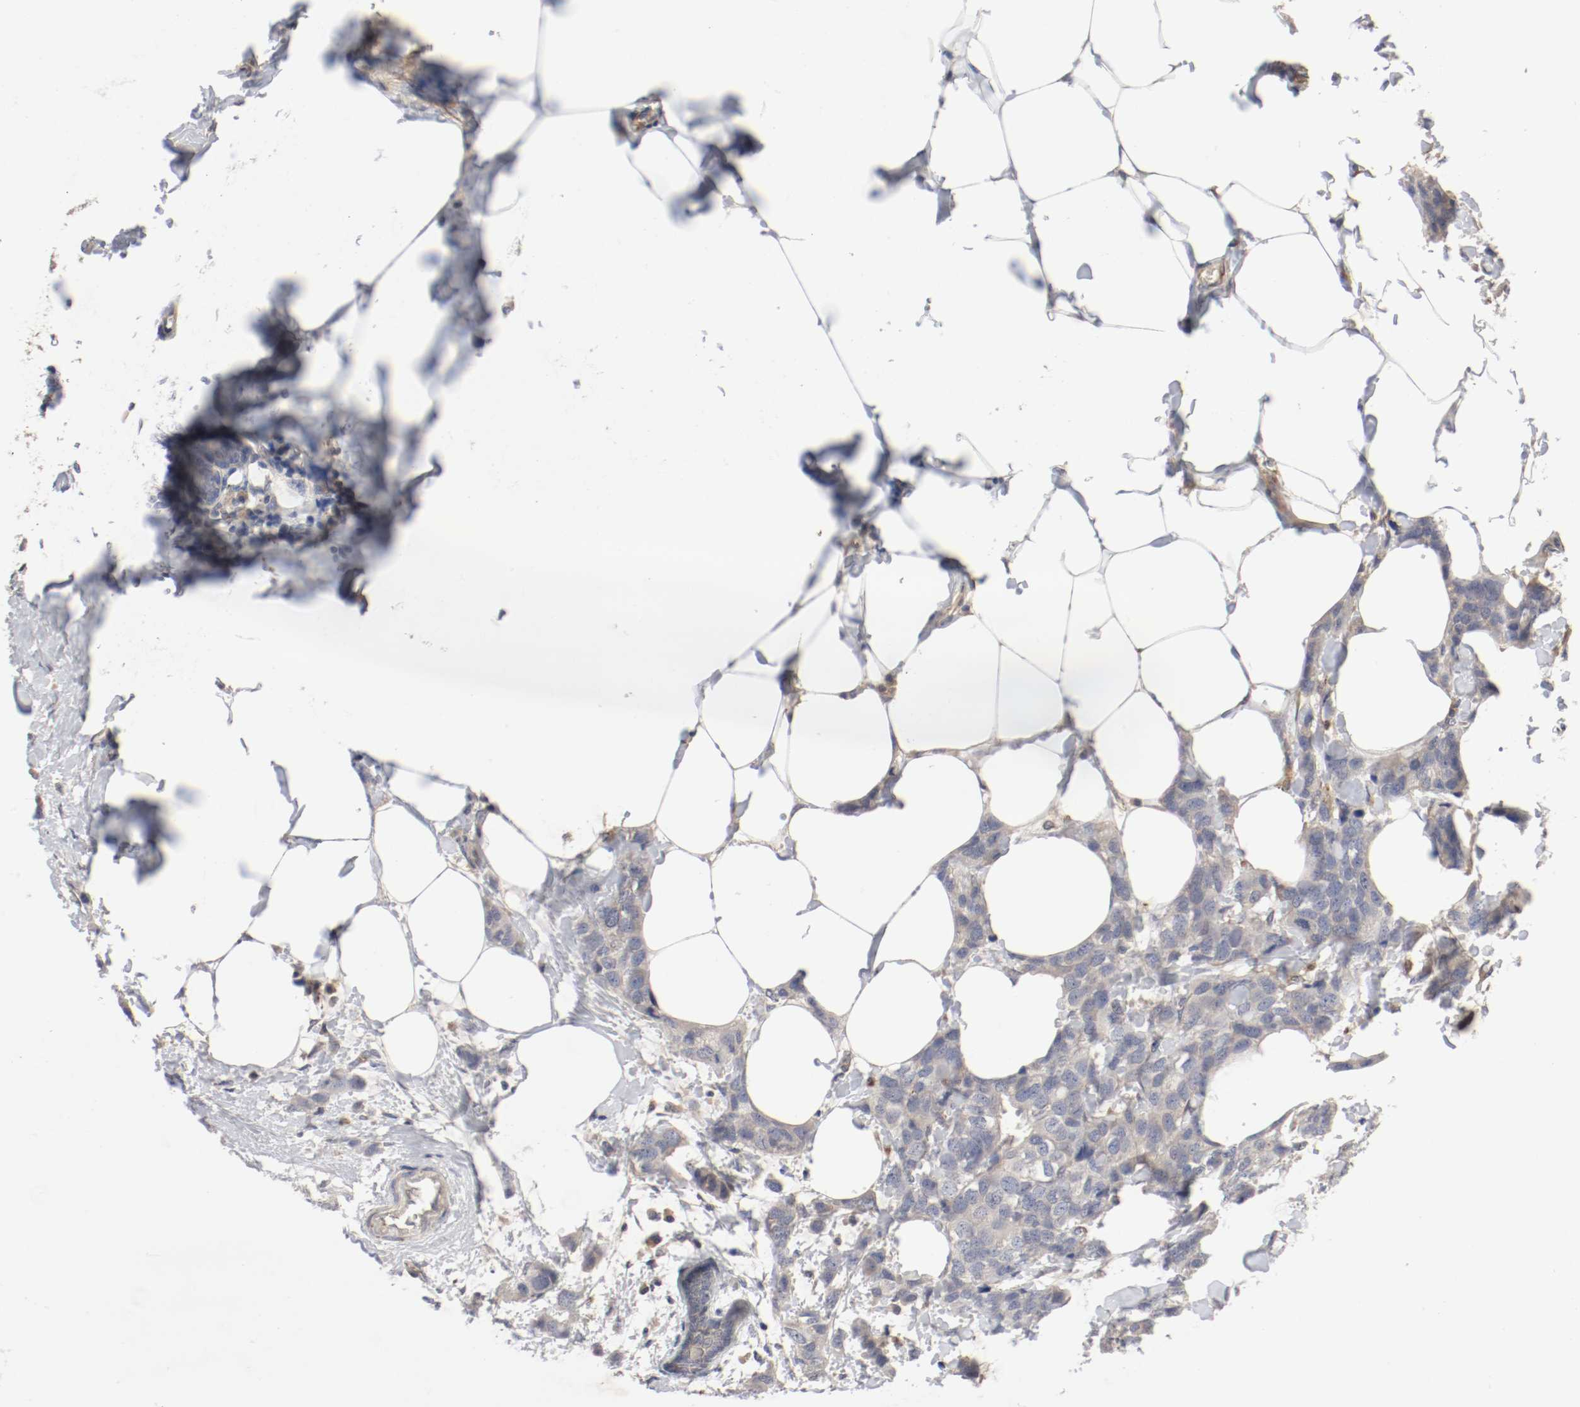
{"staining": {"intensity": "weak", "quantity": "25%-75%", "location": "cytoplasmic/membranous"}, "tissue": "breast cancer", "cell_type": "Tumor cells", "image_type": "cancer", "snomed": [{"axis": "morphology", "description": "Normal tissue, NOS"}, {"axis": "morphology", "description": "Duct carcinoma"}, {"axis": "topography", "description": "Breast"}], "caption": "Protein staining displays weak cytoplasmic/membranous staining in approximately 25%-75% of tumor cells in breast intraductal carcinoma. The staining is performed using DAB (3,3'-diaminobenzidine) brown chromogen to label protein expression. The nuclei are counter-stained blue using hematoxylin.", "gene": "REN", "patient": {"sex": "female", "age": 50}}